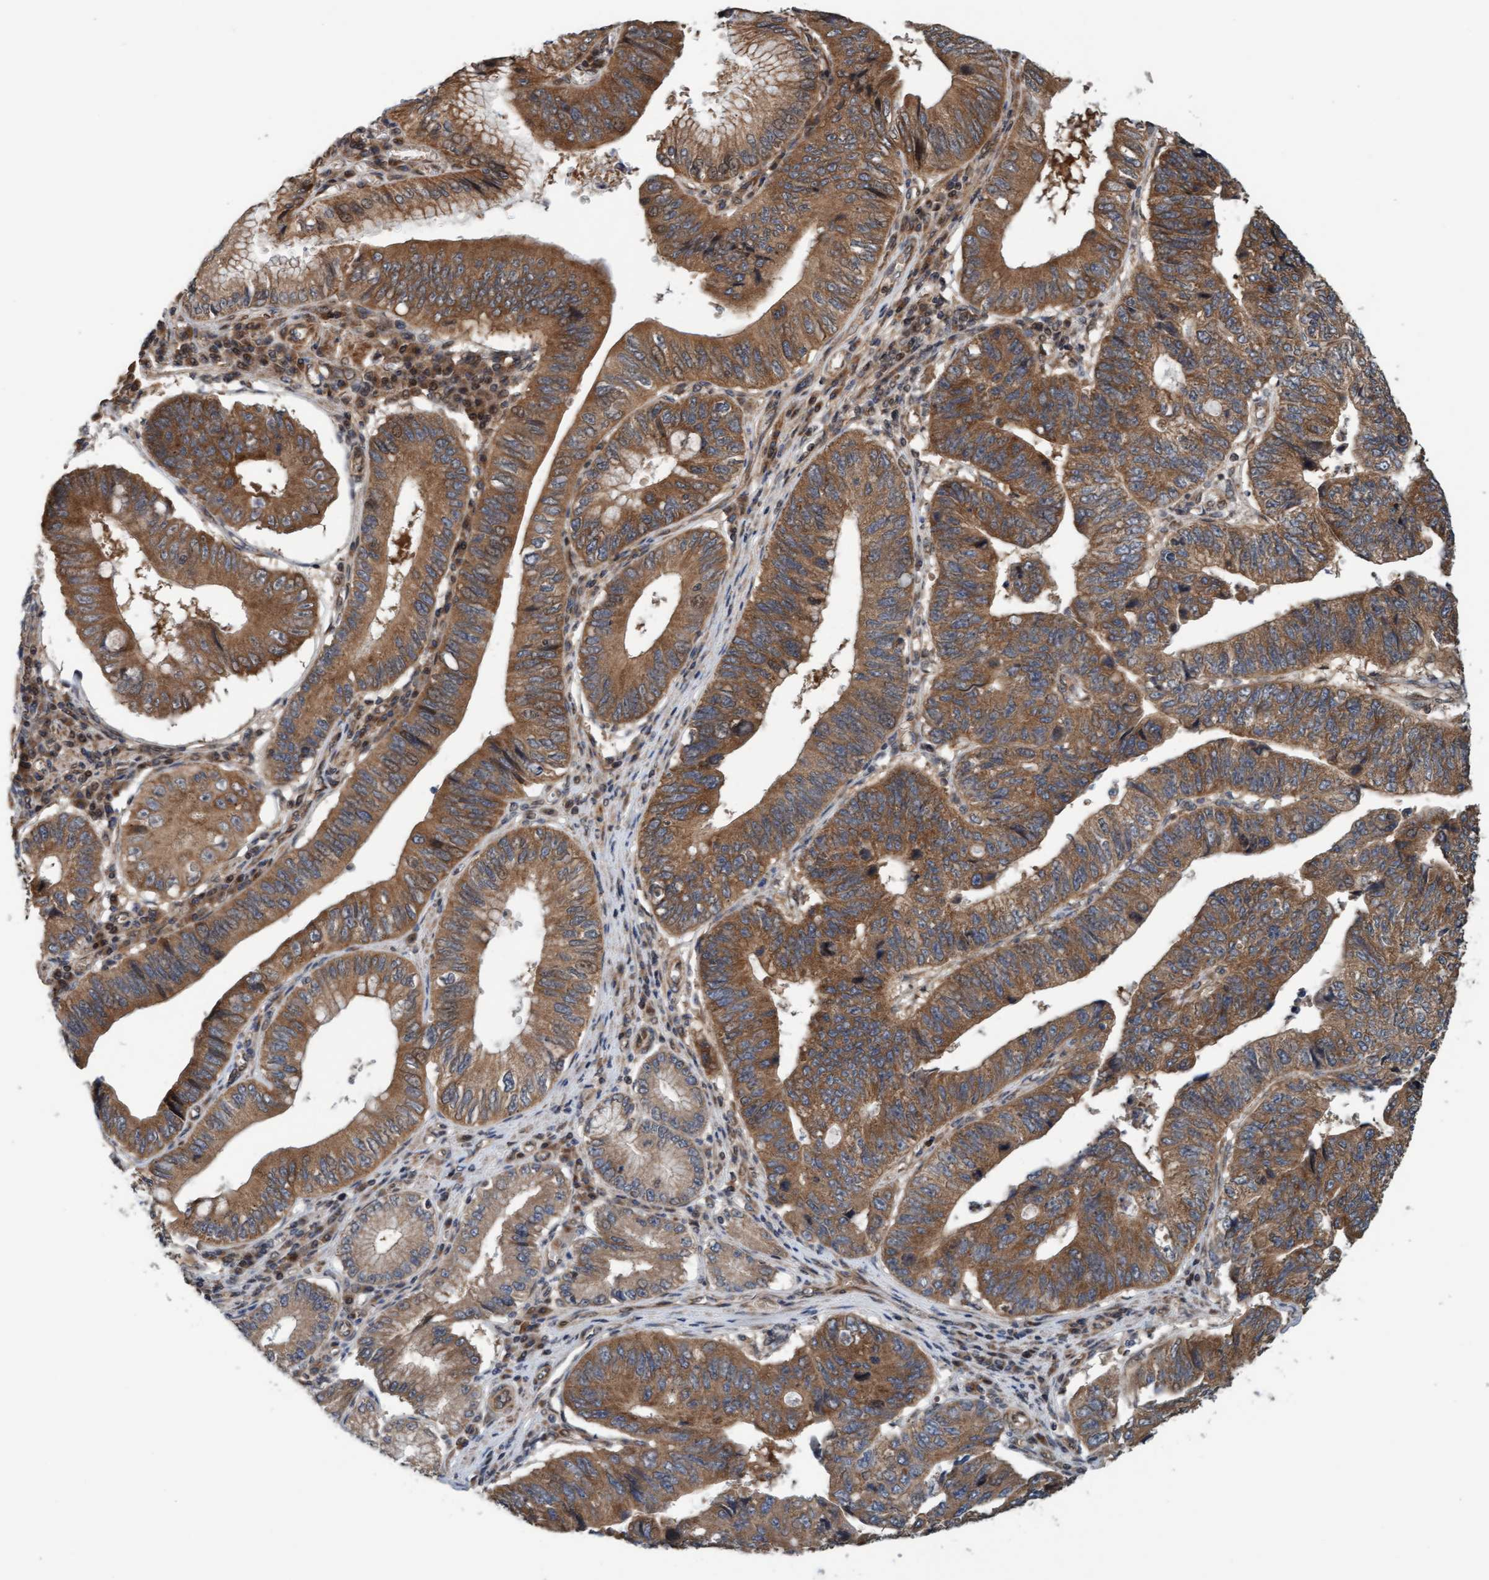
{"staining": {"intensity": "moderate", "quantity": ">75%", "location": "cytoplasmic/membranous"}, "tissue": "stomach cancer", "cell_type": "Tumor cells", "image_type": "cancer", "snomed": [{"axis": "morphology", "description": "Adenocarcinoma, NOS"}, {"axis": "topography", "description": "Stomach"}], "caption": "DAB immunohistochemical staining of stomach cancer (adenocarcinoma) demonstrates moderate cytoplasmic/membranous protein expression in about >75% of tumor cells.", "gene": "MLXIP", "patient": {"sex": "male", "age": 59}}